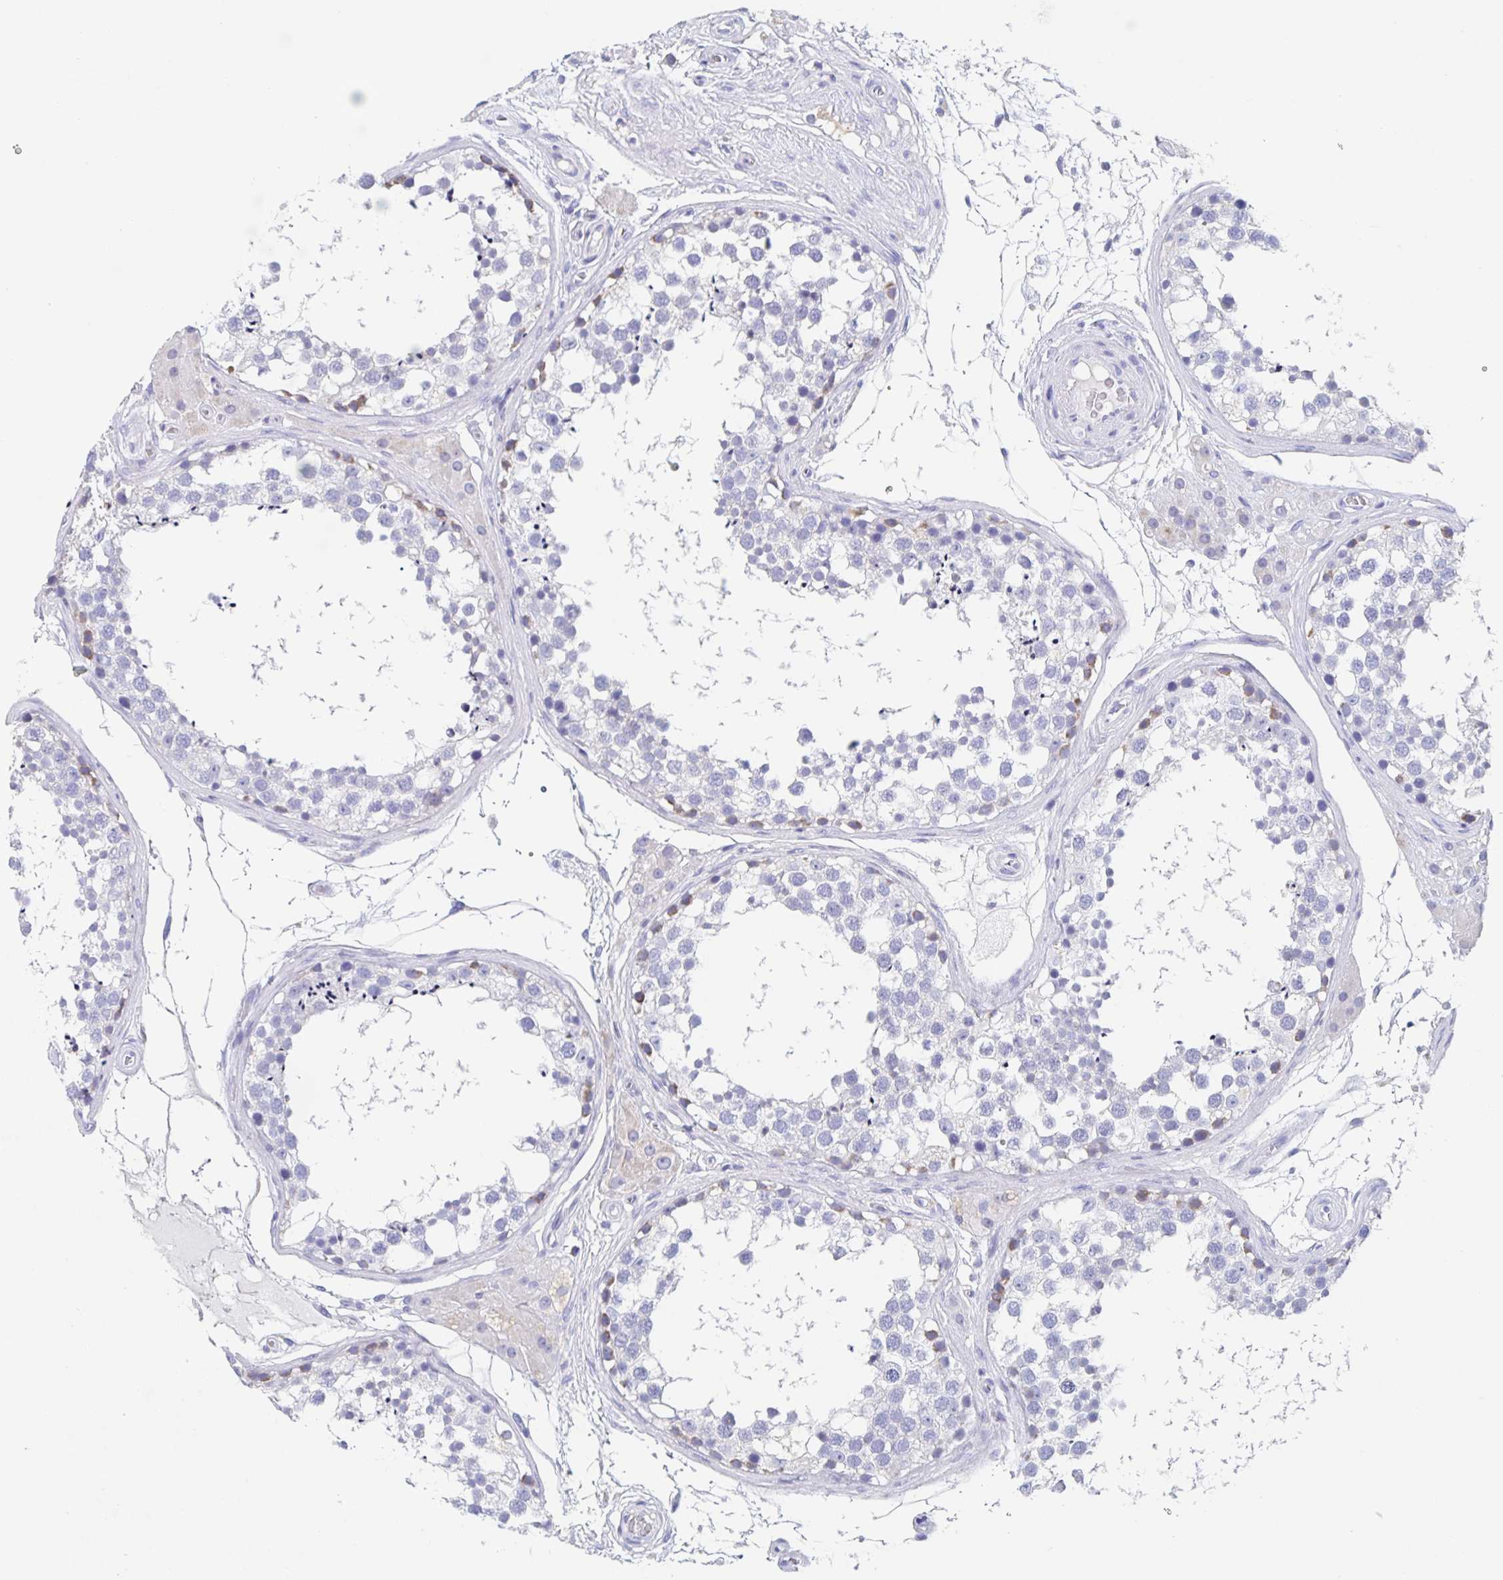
{"staining": {"intensity": "negative", "quantity": "none", "location": "none"}, "tissue": "testis", "cell_type": "Cells in seminiferous ducts", "image_type": "normal", "snomed": [{"axis": "morphology", "description": "Normal tissue, NOS"}, {"axis": "morphology", "description": "Seminoma, NOS"}, {"axis": "topography", "description": "Testis"}], "caption": "IHC image of unremarkable testis: testis stained with DAB reveals no significant protein positivity in cells in seminiferous ducts.", "gene": "DMBT1", "patient": {"sex": "male", "age": 65}}